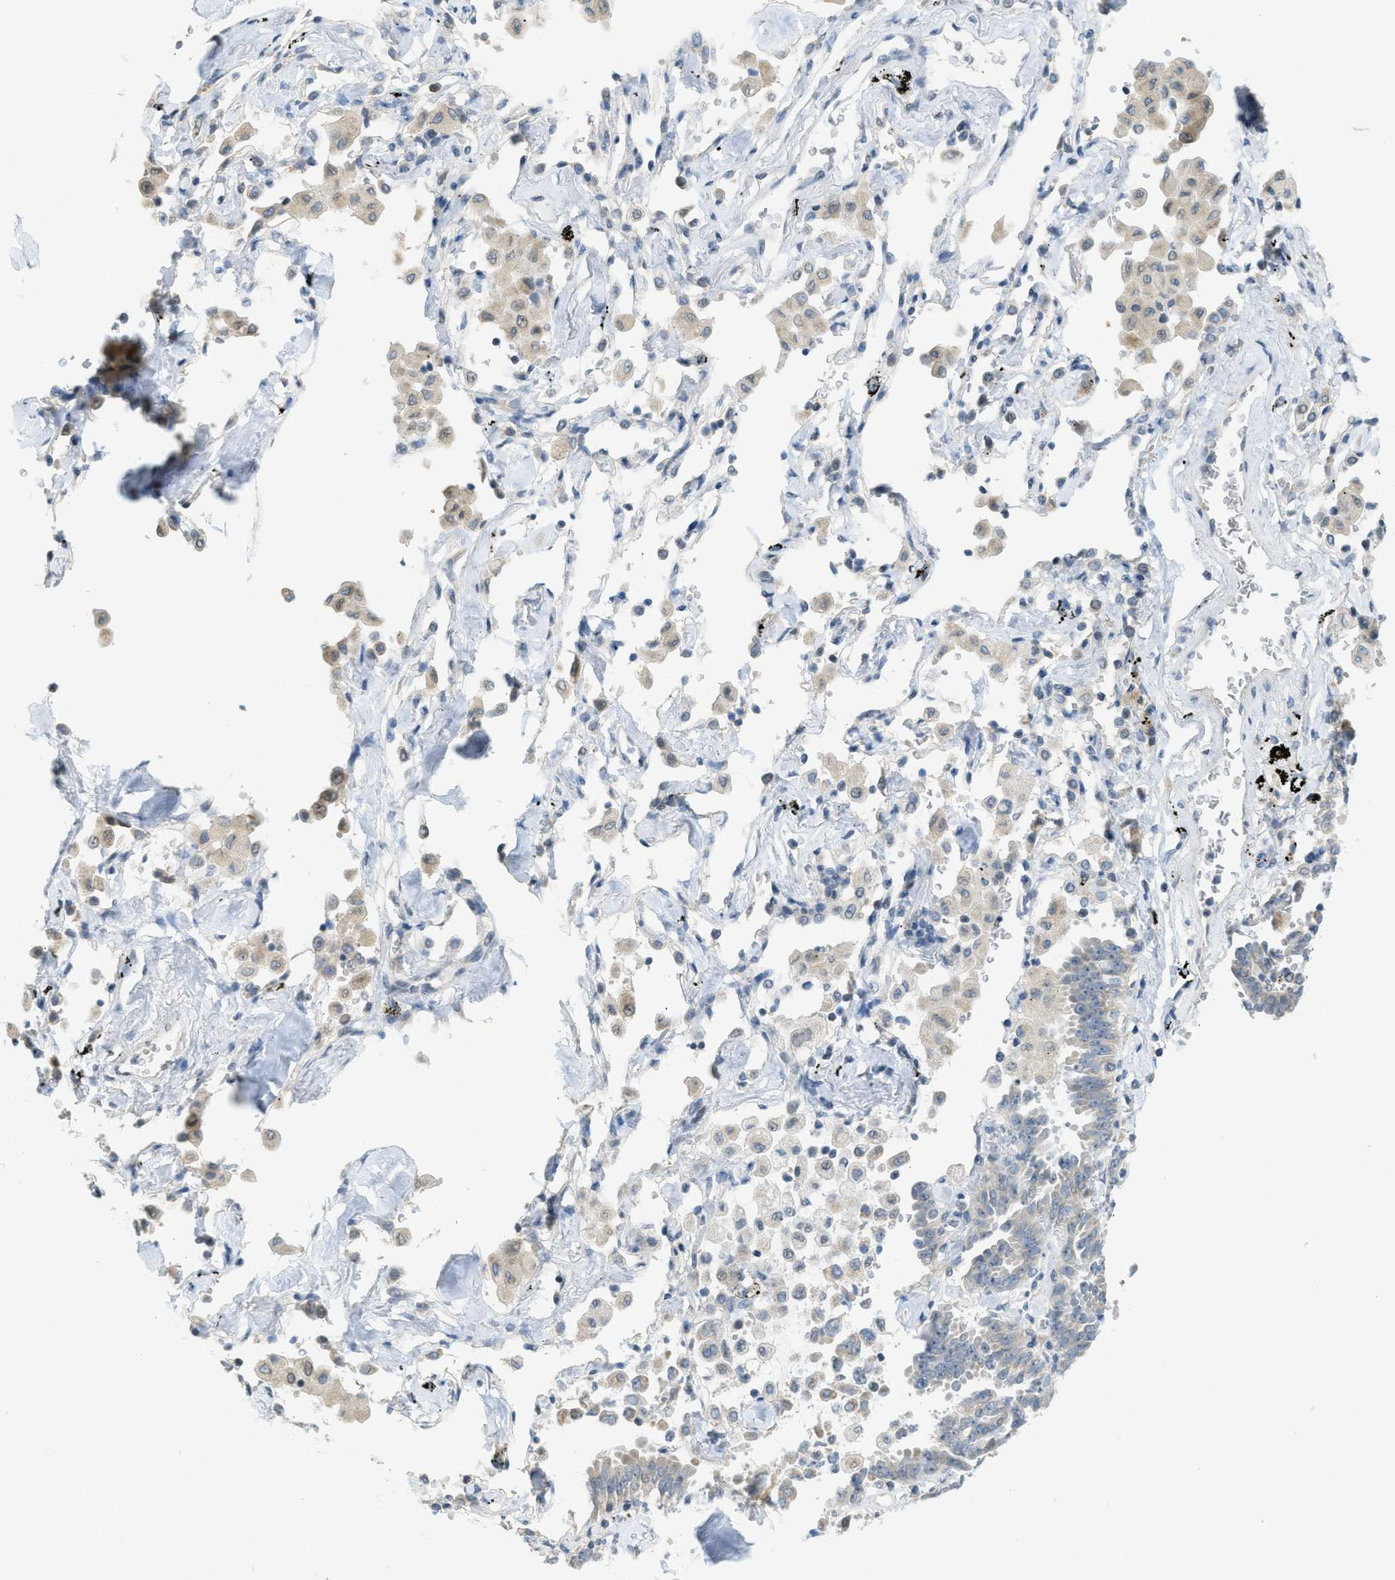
{"staining": {"intensity": "negative", "quantity": "none", "location": "none"}, "tissue": "lung cancer", "cell_type": "Tumor cells", "image_type": "cancer", "snomed": [{"axis": "morphology", "description": "Adenocarcinoma, NOS"}, {"axis": "topography", "description": "Lung"}], "caption": "High magnification brightfield microscopy of adenocarcinoma (lung) stained with DAB (3,3'-diaminobenzidine) (brown) and counterstained with hematoxylin (blue): tumor cells show no significant positivity. (Stains: DAB immunohistochemistry with hematoxylin counter stain, Microscopy: brightfield microscopy at high magnification).", "gene": "TXNDC2", "patient": {"sex": "female", "age": 64}}